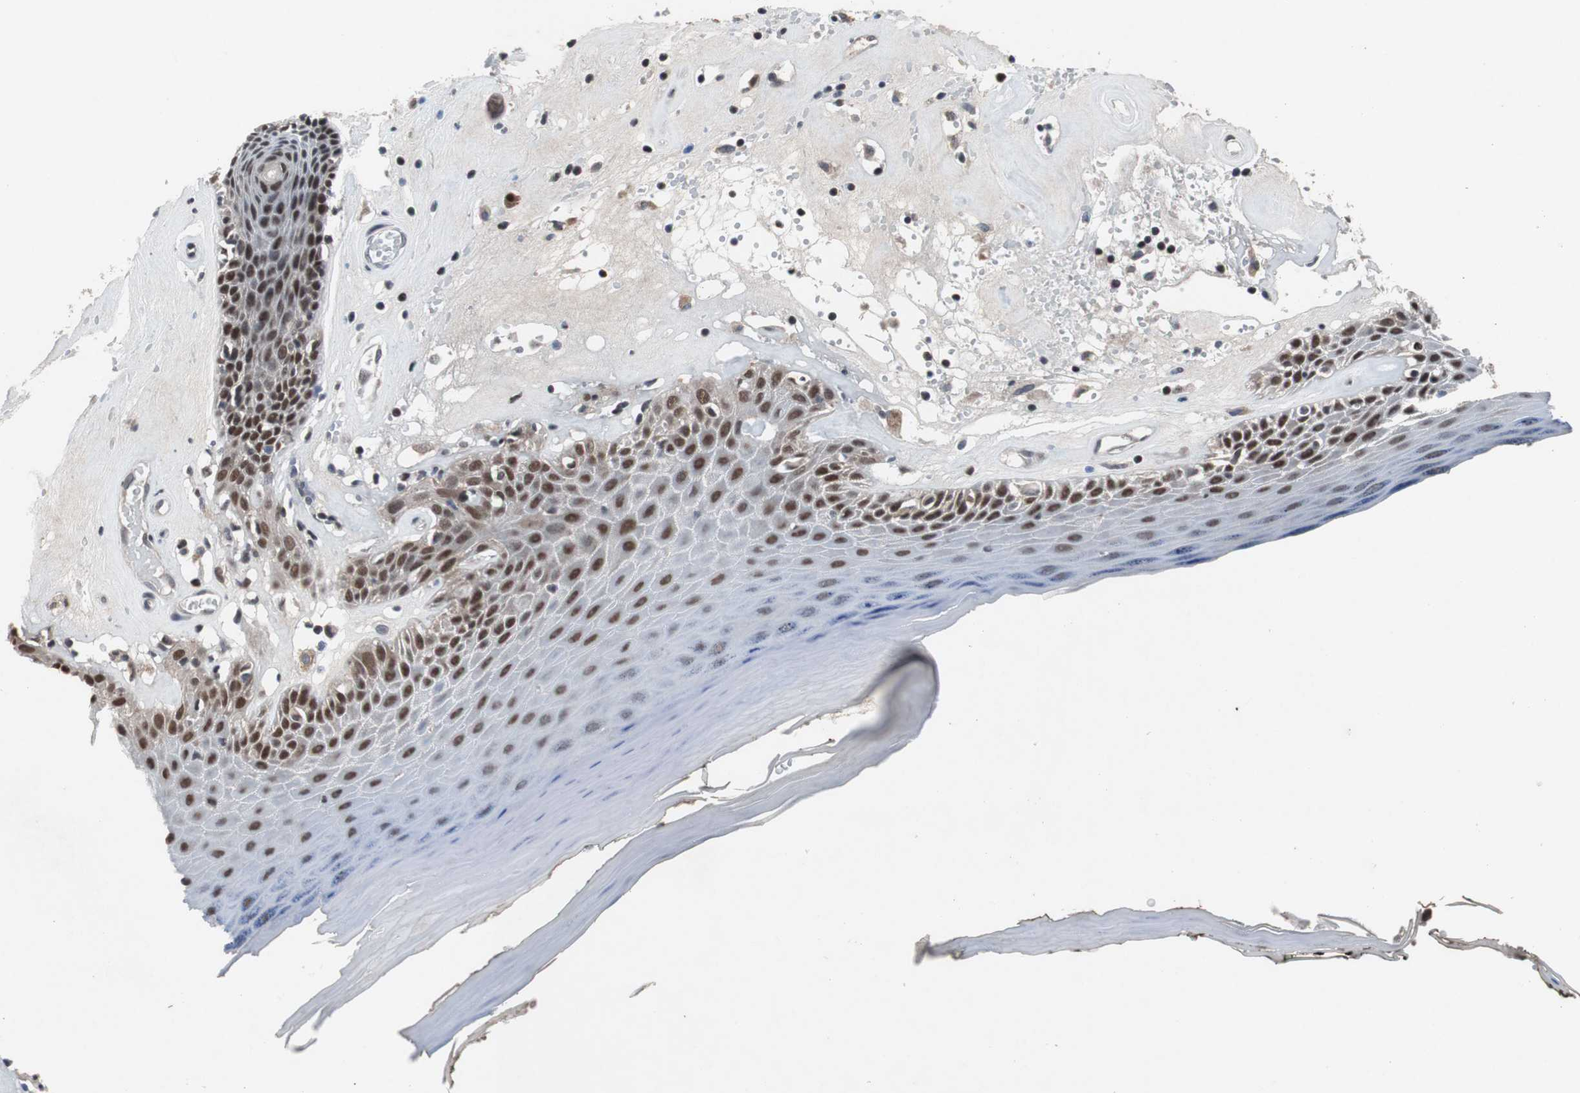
{"staining": {"intensity": "moderate", "quantity": "25%-75%", "location": "nuclear"}, "tissue": "skin", "cell_type": "Epidermal cells", "image_type": "normal", "snomed": [{"axis": "morphology", "description": "Normal tissue, NOS"}, {"axis": "morphology", "description": "Inflammation, NOS"}, {"axis": "topography", "description": "Vulva"}], "caption": "Immunohistochemistry (IHC) (DAB) staining of normal skin exhibits moderate nuclear protein positivity in approximately 25%-75% of epidermal cells.", "gene": "TP63", "patient": {"sex": "female", "age": 84}}